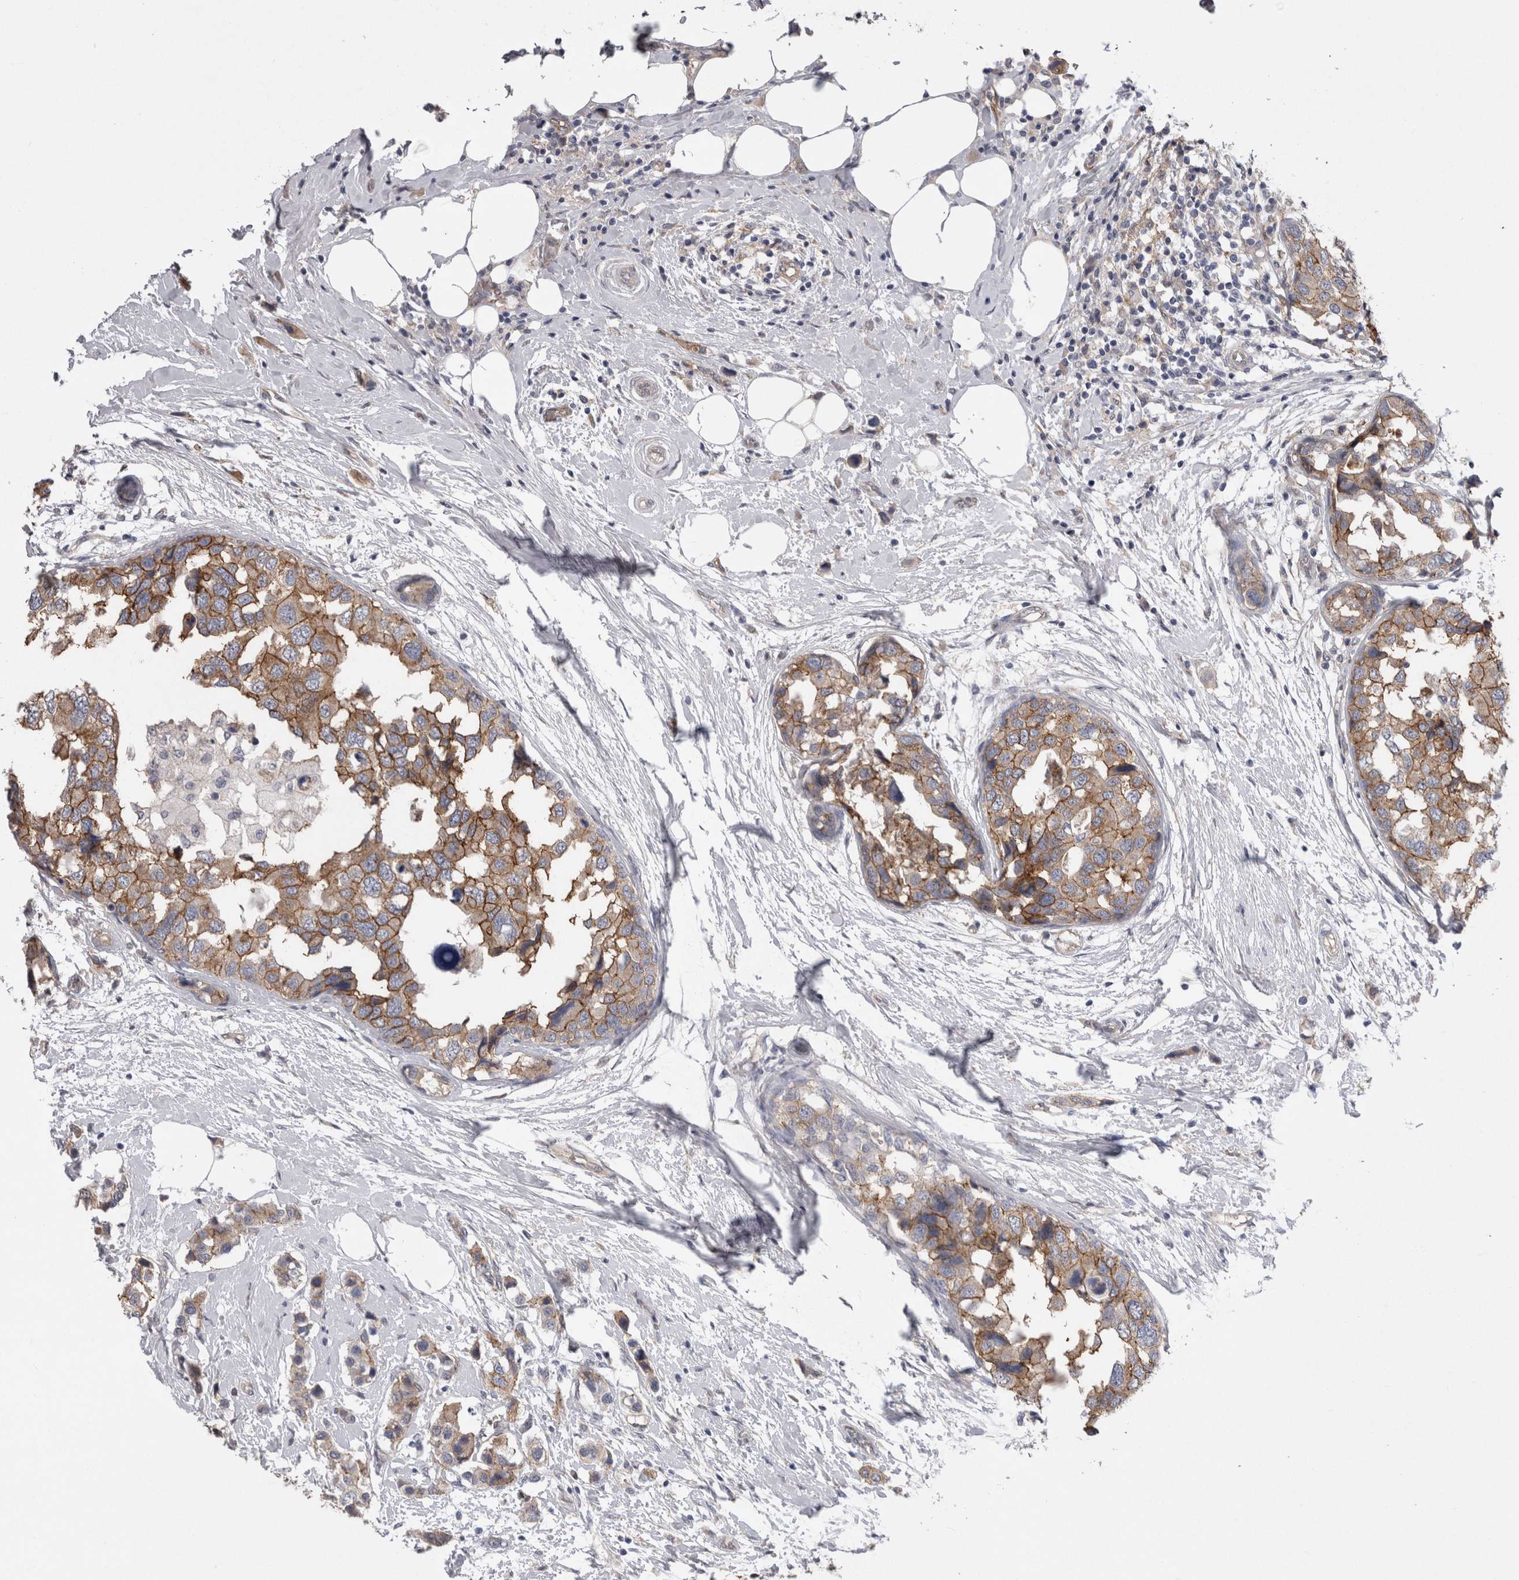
{"staining": {"intensity": "moderate", "quantity": ">75%", "location": "cytoplasmic/membranous"}, "tissue": "breast cancer", "cell_type": "Tumor cells", "image_type": "cancer", "snomed": [{"axis": "morphology", "description": "Normal tissue, NOS"}, {"axis": "morphology", "description": "Duct carcinoma"}, {"axis": "topography", "description": "Breast"}], "caption": "IHC photomicrograph of breast cancer stained for a protein (brown), which shows medium levels of moderate cytoplasmic/membranous staining in approximately >75% of tumor cells.", "gene": "NECTIN2", "patient": {"sex": "female", "age": 50}}